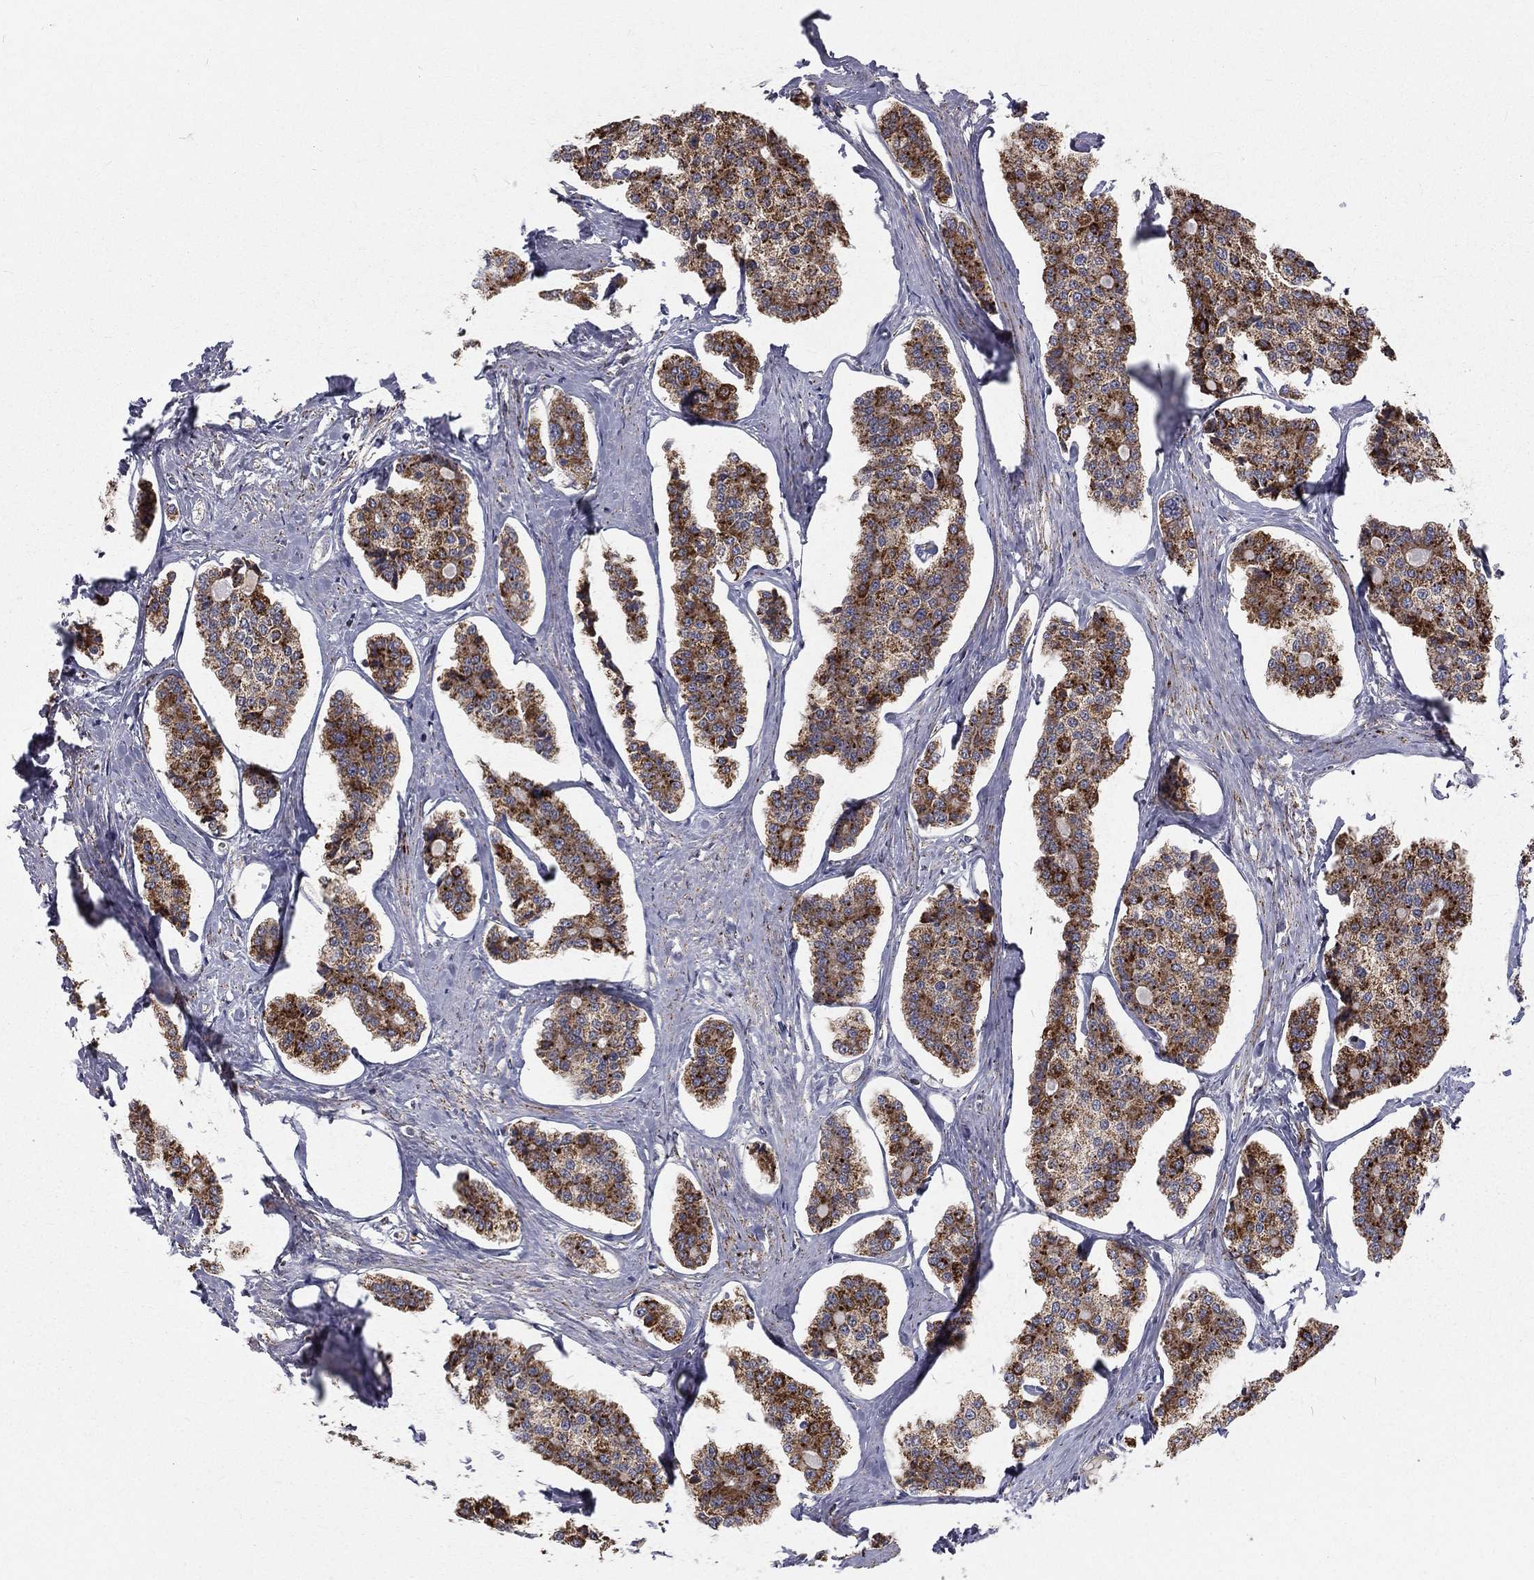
{"staining": {"intensity": "strong", "quantity": ">75%", "location": "cytoplasmic/membranous"}, "tissue": "carcinoid", "cell_type": "Tumor cells", "image_type": "cancer", "snomed": [{"axis": "morphology", "description": "Carcinoid, malignant, NOS"}, {"axis": "topography", "description": "Small intestine"}], "caption": "A high-resolution photomicrograph shows IHC staining of carcinoid, which demonstrates strong cytoplasmic/membranous expression in approximately >75% of tumor cells.", "gene": "HADH", "patient": {"sex": "female", "age": 65}}